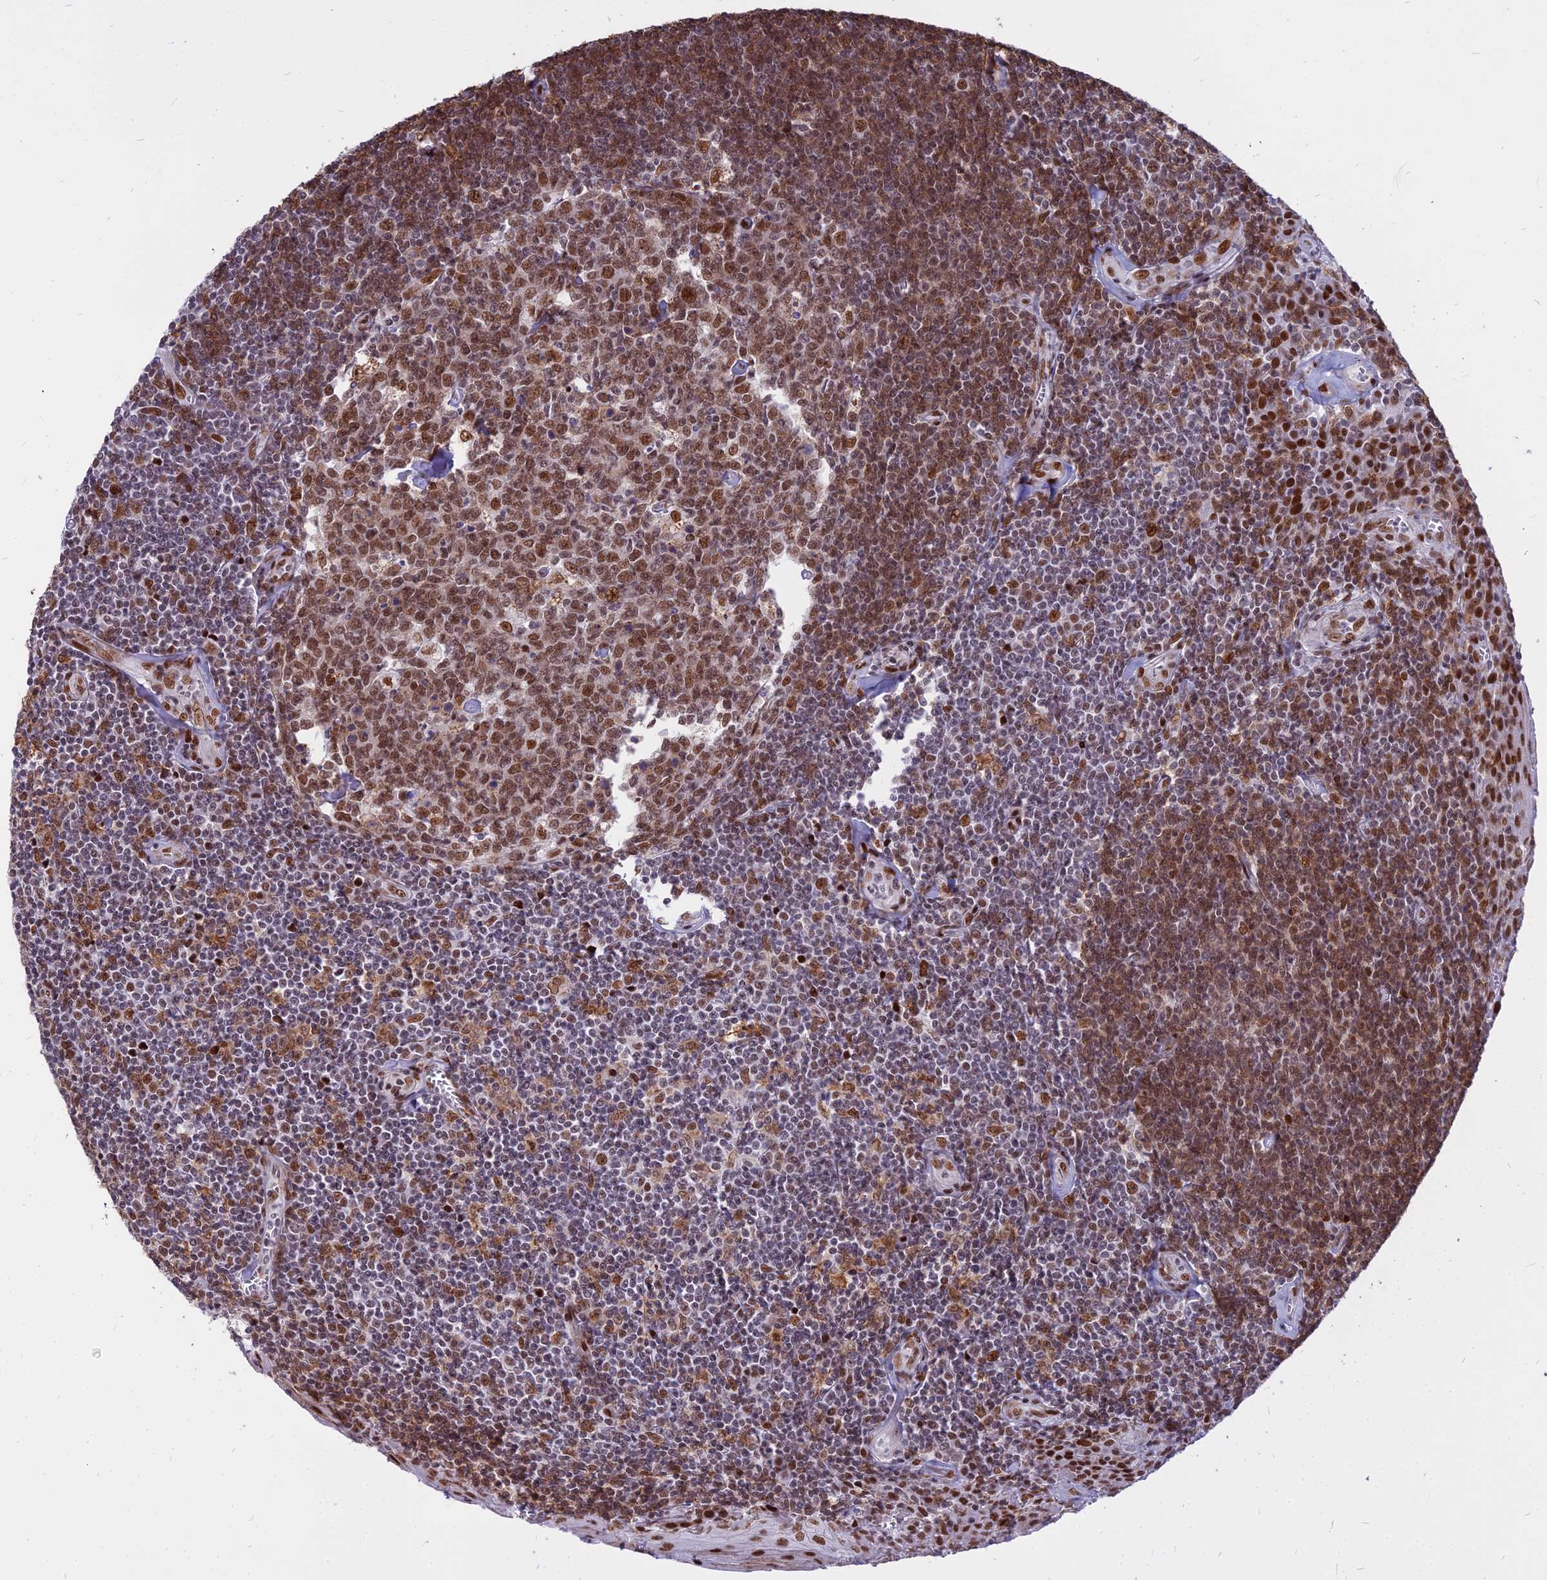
{"staining": {"intensity": "moderate", "quantity": ">75%", "location": "nuclear"}, "tissue": "tonsil", "cell_type": "Germinal center cells", "image_type": "normal", "snomed": [{"axis": "morphology", "description": "Normal tissue, NOS"}, {"axis": "topography", "description": "Tonsil"}], "caption": "The immunohistochemical stain highlights moderate nuclear positivity in germinal center cells of normal tonsil.", "gene": "ALG10B", "patient": {"sex": "male", "age": 27}}